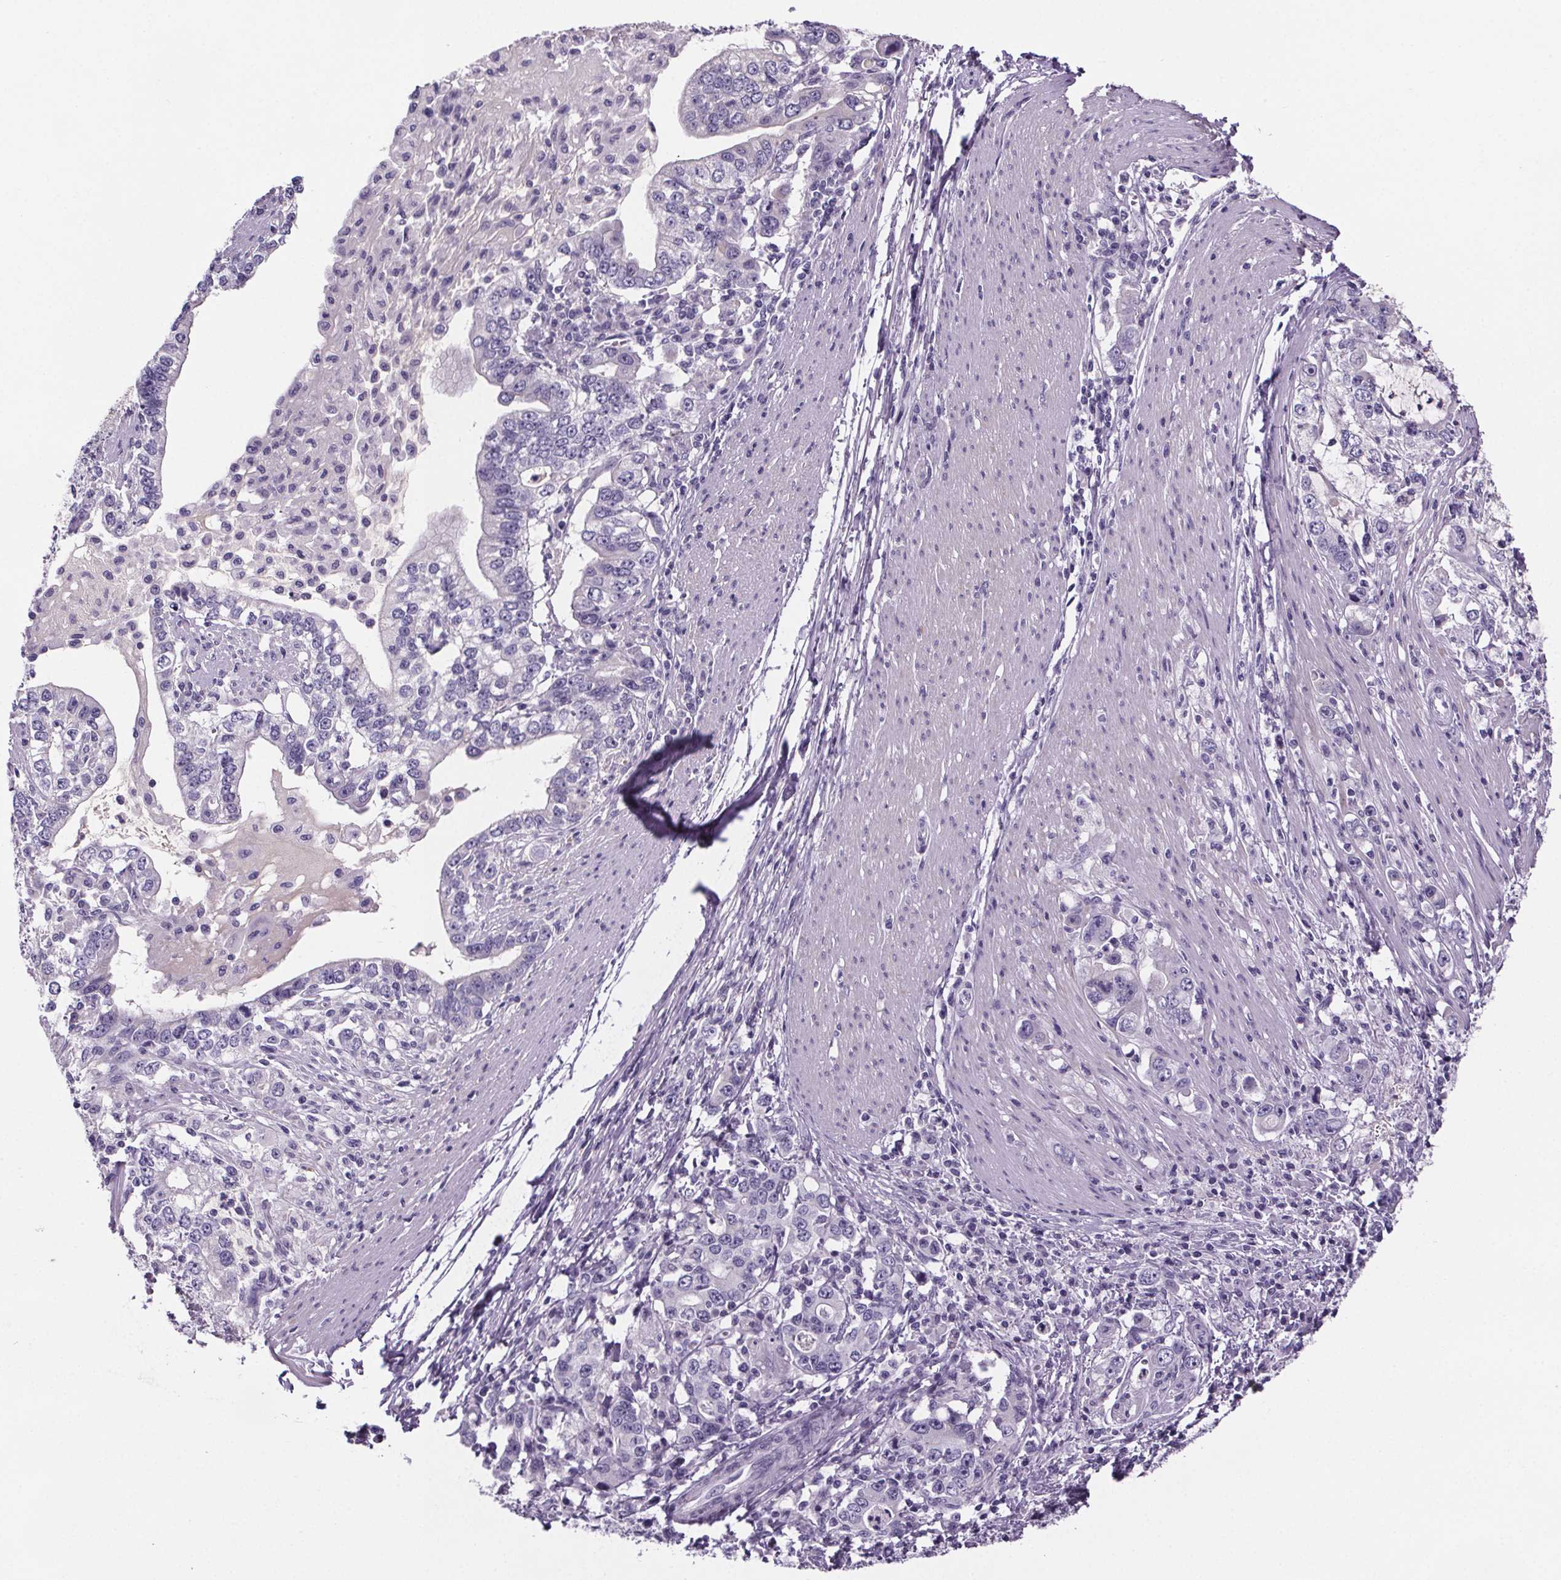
{"staining": {"intensity": "negative", "quantity": "none", "location": "none"}, "tissue": "stomach cancer", "cell_type": "Tumor cells", "image_type": "cancer", "snomed": [{"axis": "morphology", "description": "Adenocarcinoma, NOS"}, {"axis": "topography", "description": "Stomach, lower"}], "caption": "Human stomach cancer (adenocarcinoma) stained for a protein using IHC shows no positivity in tumor cells.", "gene": "CUBN", "patient": {"sex": "female", "age": 72}}